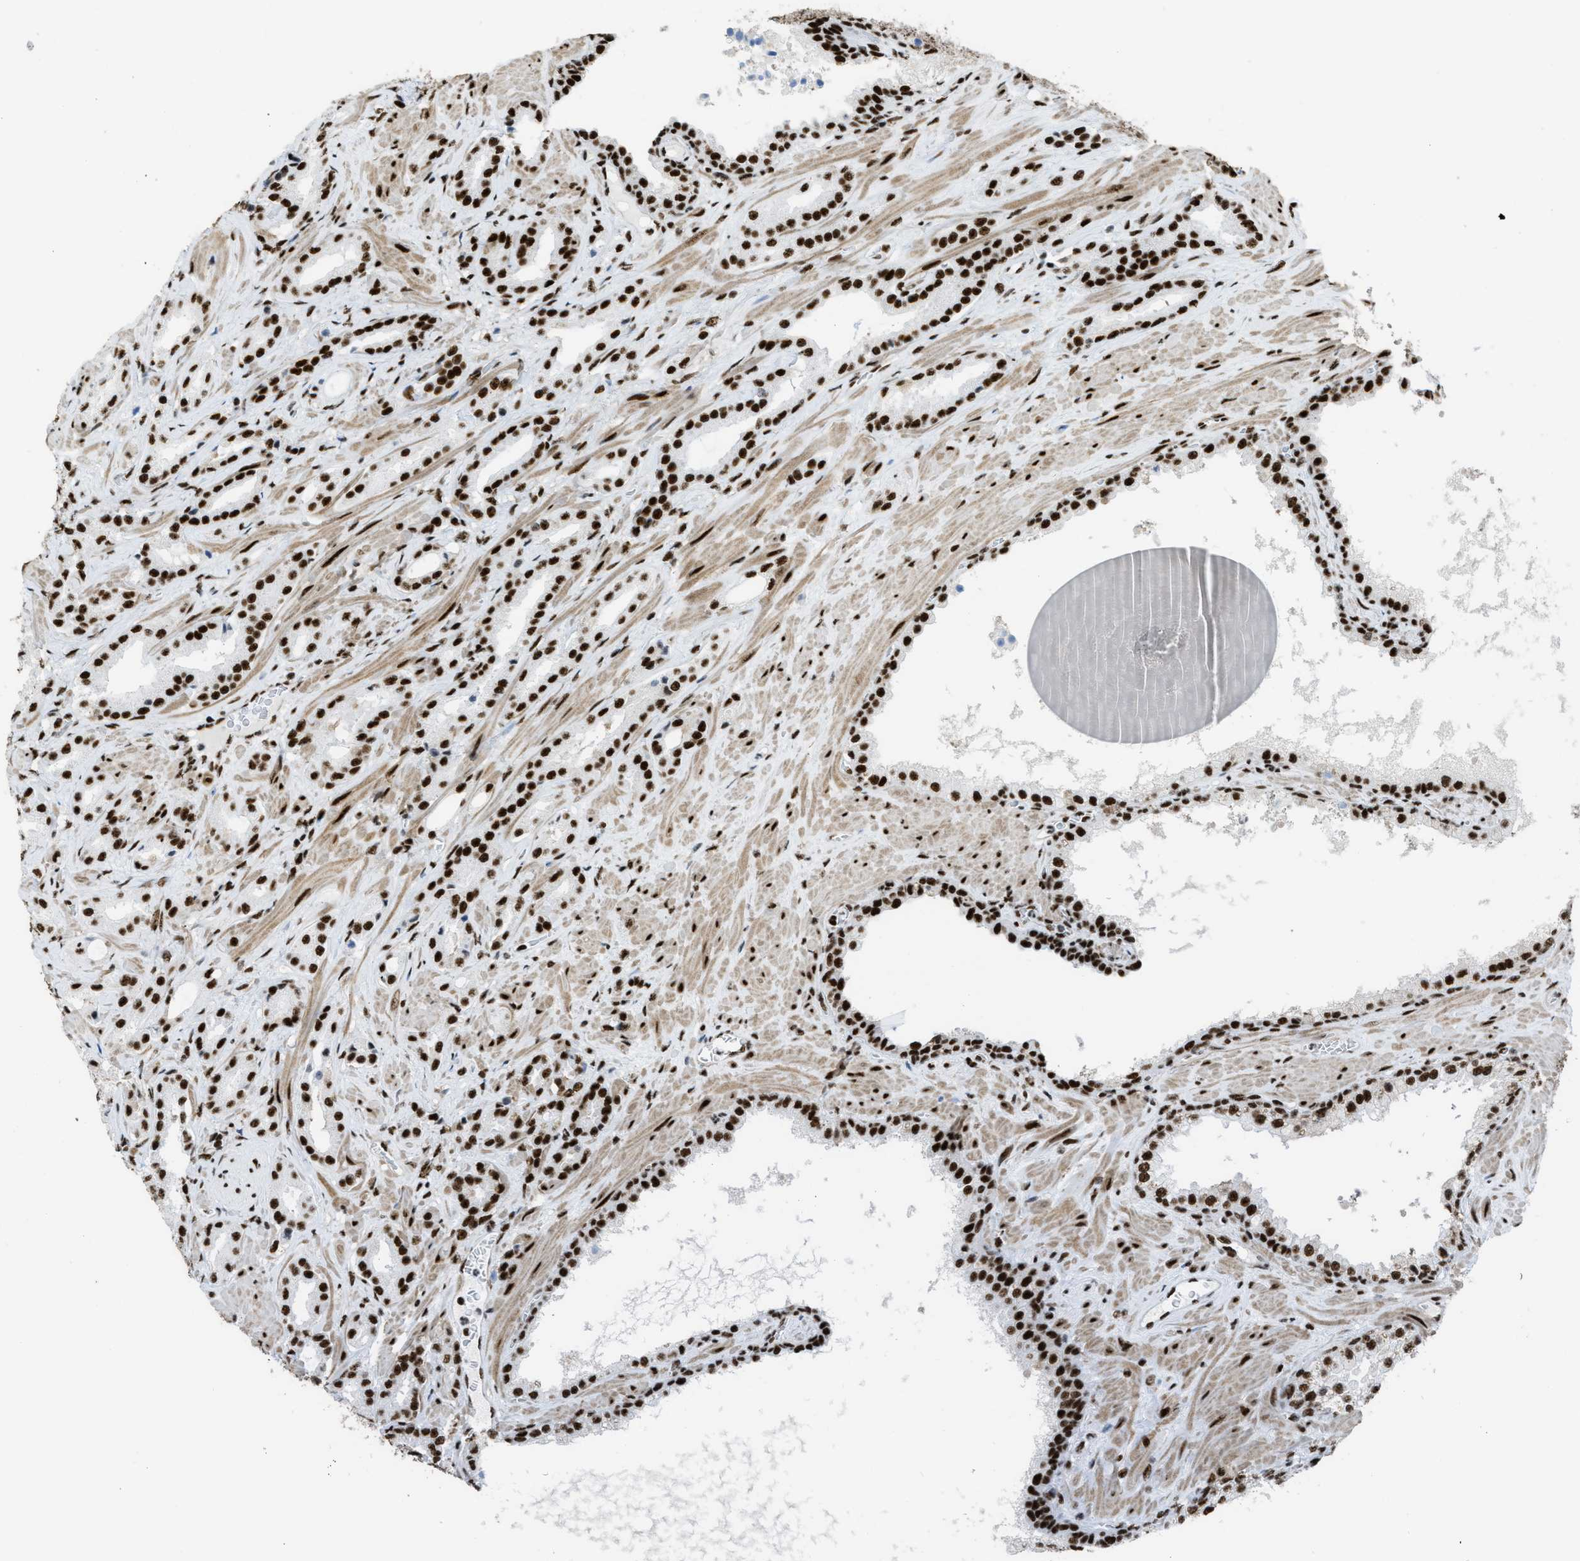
{"staining": {"intensity": "strong", "quantity": ">75%", "location": "nuclear"}, "tissue": "prostate cancer", "cell_type": "Tumor cells", "image_type": "cancer", "snomed": [{"axis": "morphology", "description": "Adenocarcinoma, High grade"}, {"axis": "topography", "description": "Prostate"}], "caption": "Prostate high-grade adenocarcinoma was stained to show a protein in brown. There is high levels of strong nuclear expression in about >75% of tumor cells. (Stains: DAB (3,3'-diaminobenzidine) in brown, nuclei in blue, Microscopy: brightfield microscopy at high magnification).", "gene": "ZNF207", "patient": {"sex": "male", "age": 64}}